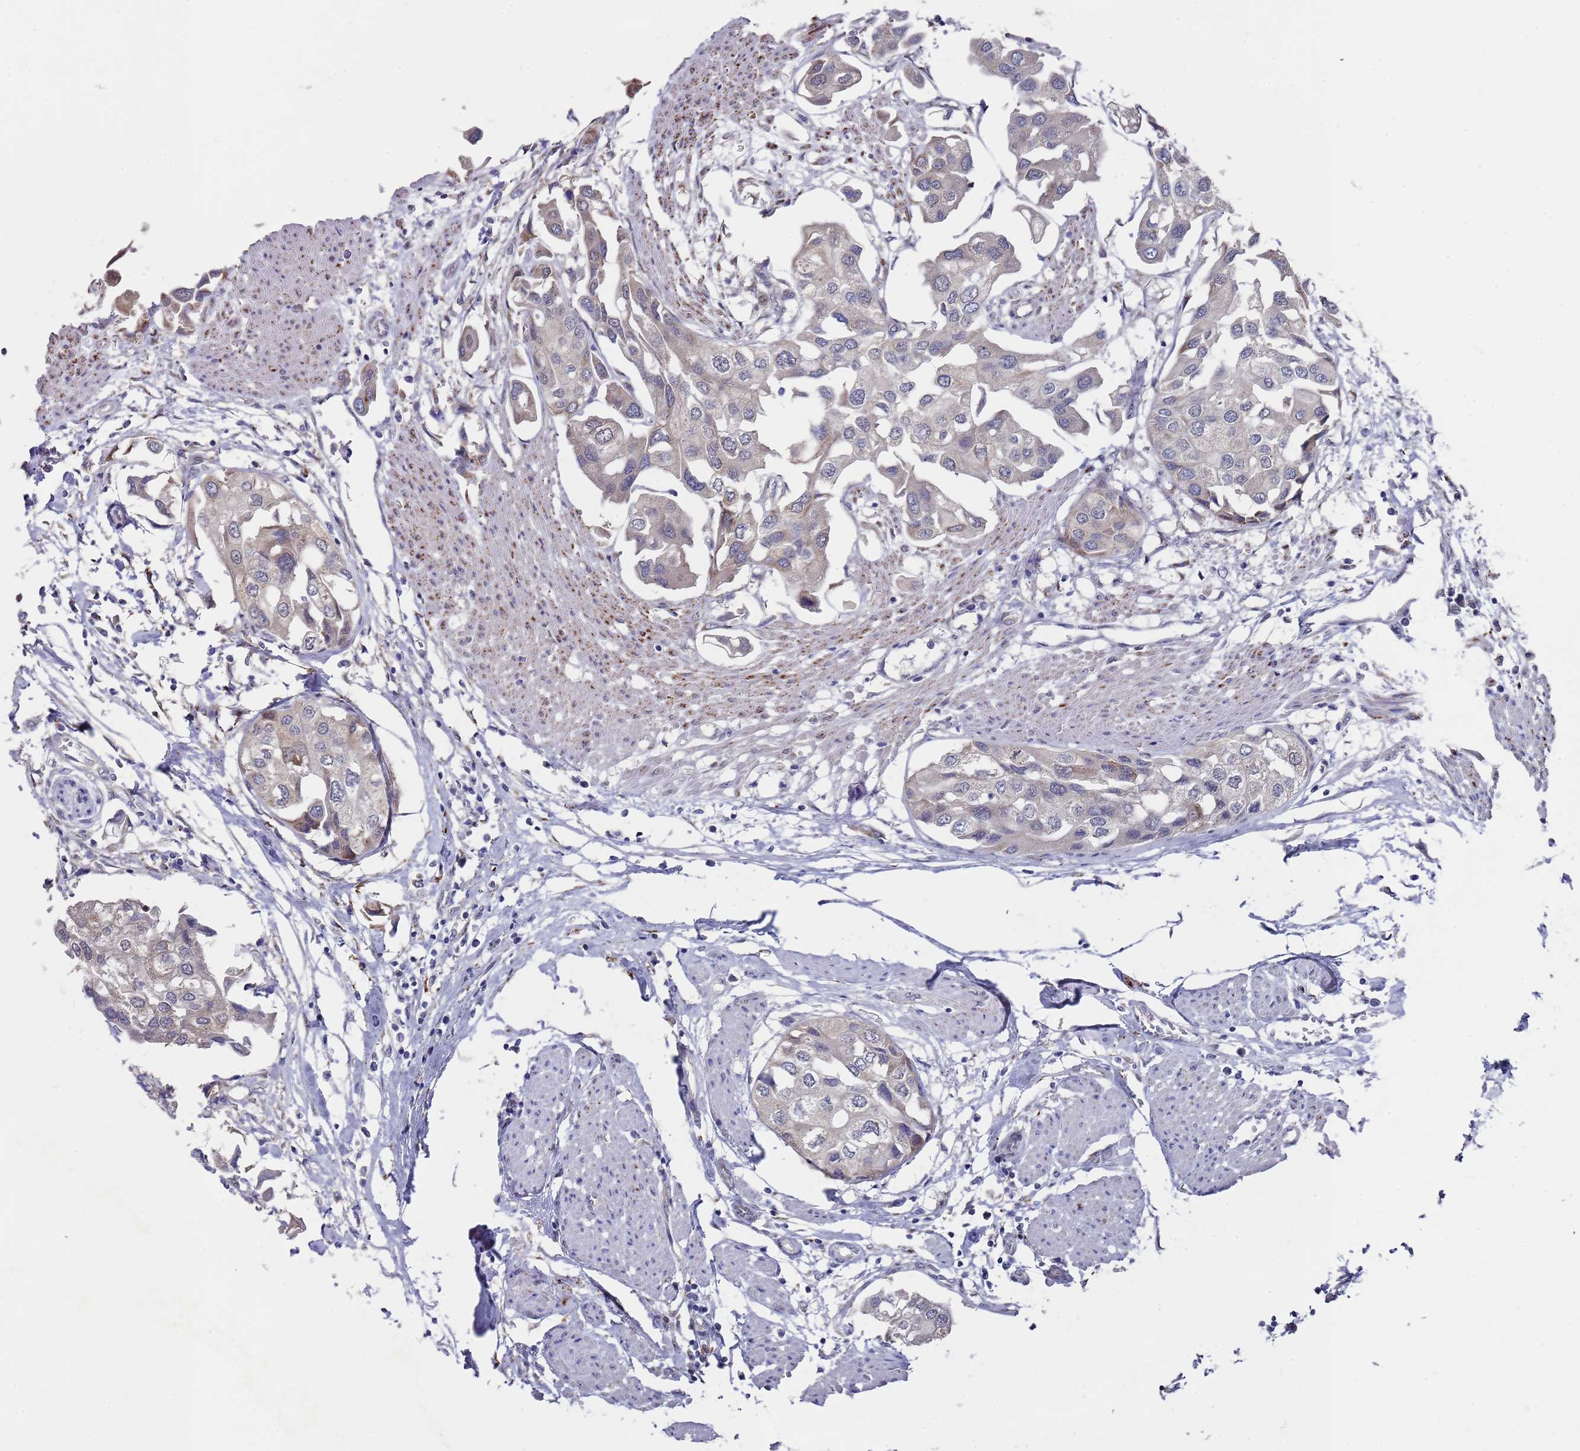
{"staining": {"intensity": "weak", "quantity": "<25%", "location": "cytoplasmic/membranous,nuclear"}, "tissue": "urothelial cancer", "cell_type": "Tumor cells", "image_type": "cancer", "snomed": [{"axis": "morphology", "description": "Urothelial carcinoma, High grade"}, {"axis": "topography", "description": "Urinary bladder"}], "caption": "Urothelial carcinoma (high-grade) was stained to show a protein in brown. There is no significant expression in tumor cells.", "gene": "COPS6", "patient": {"sex": "male", "age": 64}}